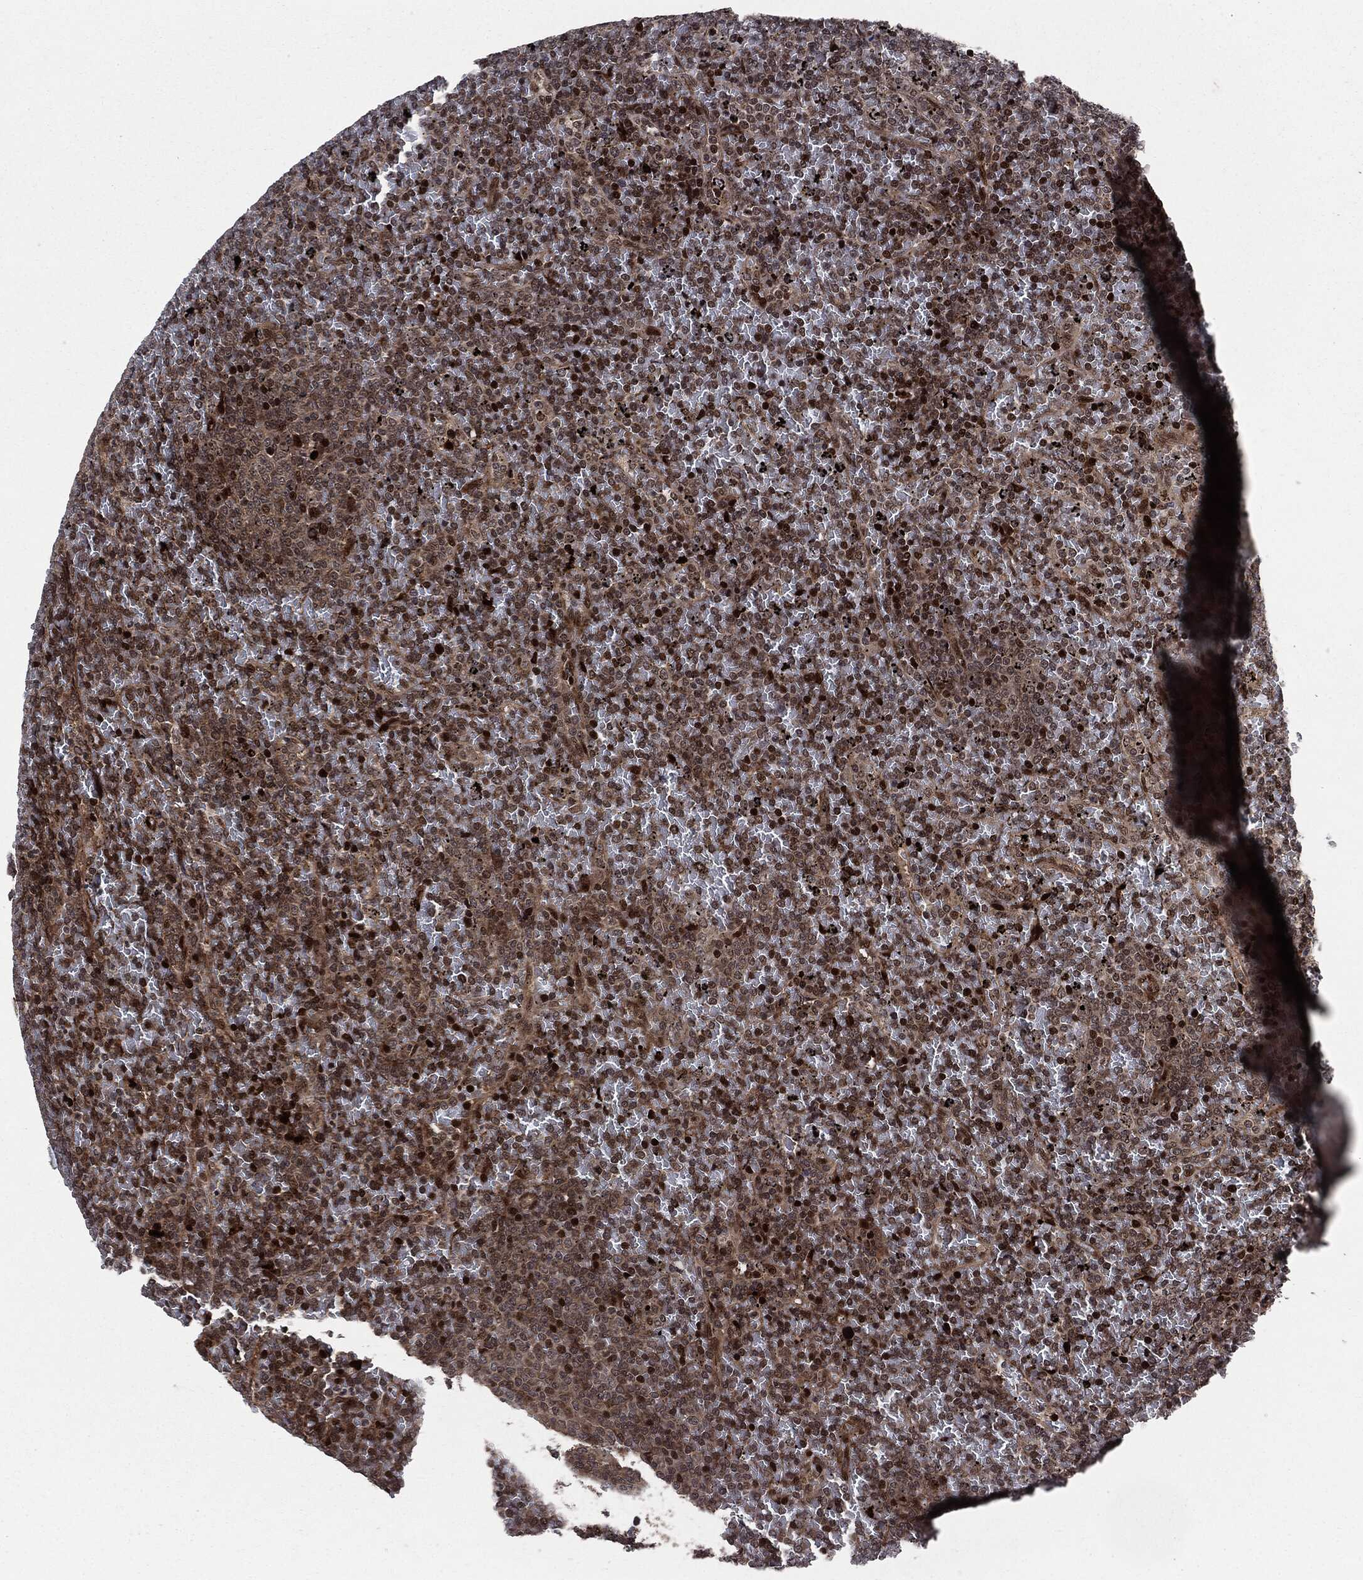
{"staining": {"intensity": "strong", "quantity": "25%-75%", "location": "cytoplasmic/membranous,nuclear"}, "tissue": "lymphoma", "cell_type": "Tumor cells", "image_type": "cancer", "snomed": [{"axis": "morphology", "description": "Malignant lymphoma, non-Hodgkin's type, Low grade"}, {"axis": "topography", "description": "Spleen"}], "caption": "Protein staining of low-grade malignant lymphoma, non-Hodgkin's type tissue demonstrates strong cytoplasmic/membranous and nuclear expression in about 25%-75% of tumor cells.", "gene": "SMAD4", "patient": {"sex": "female", "age": 77}}